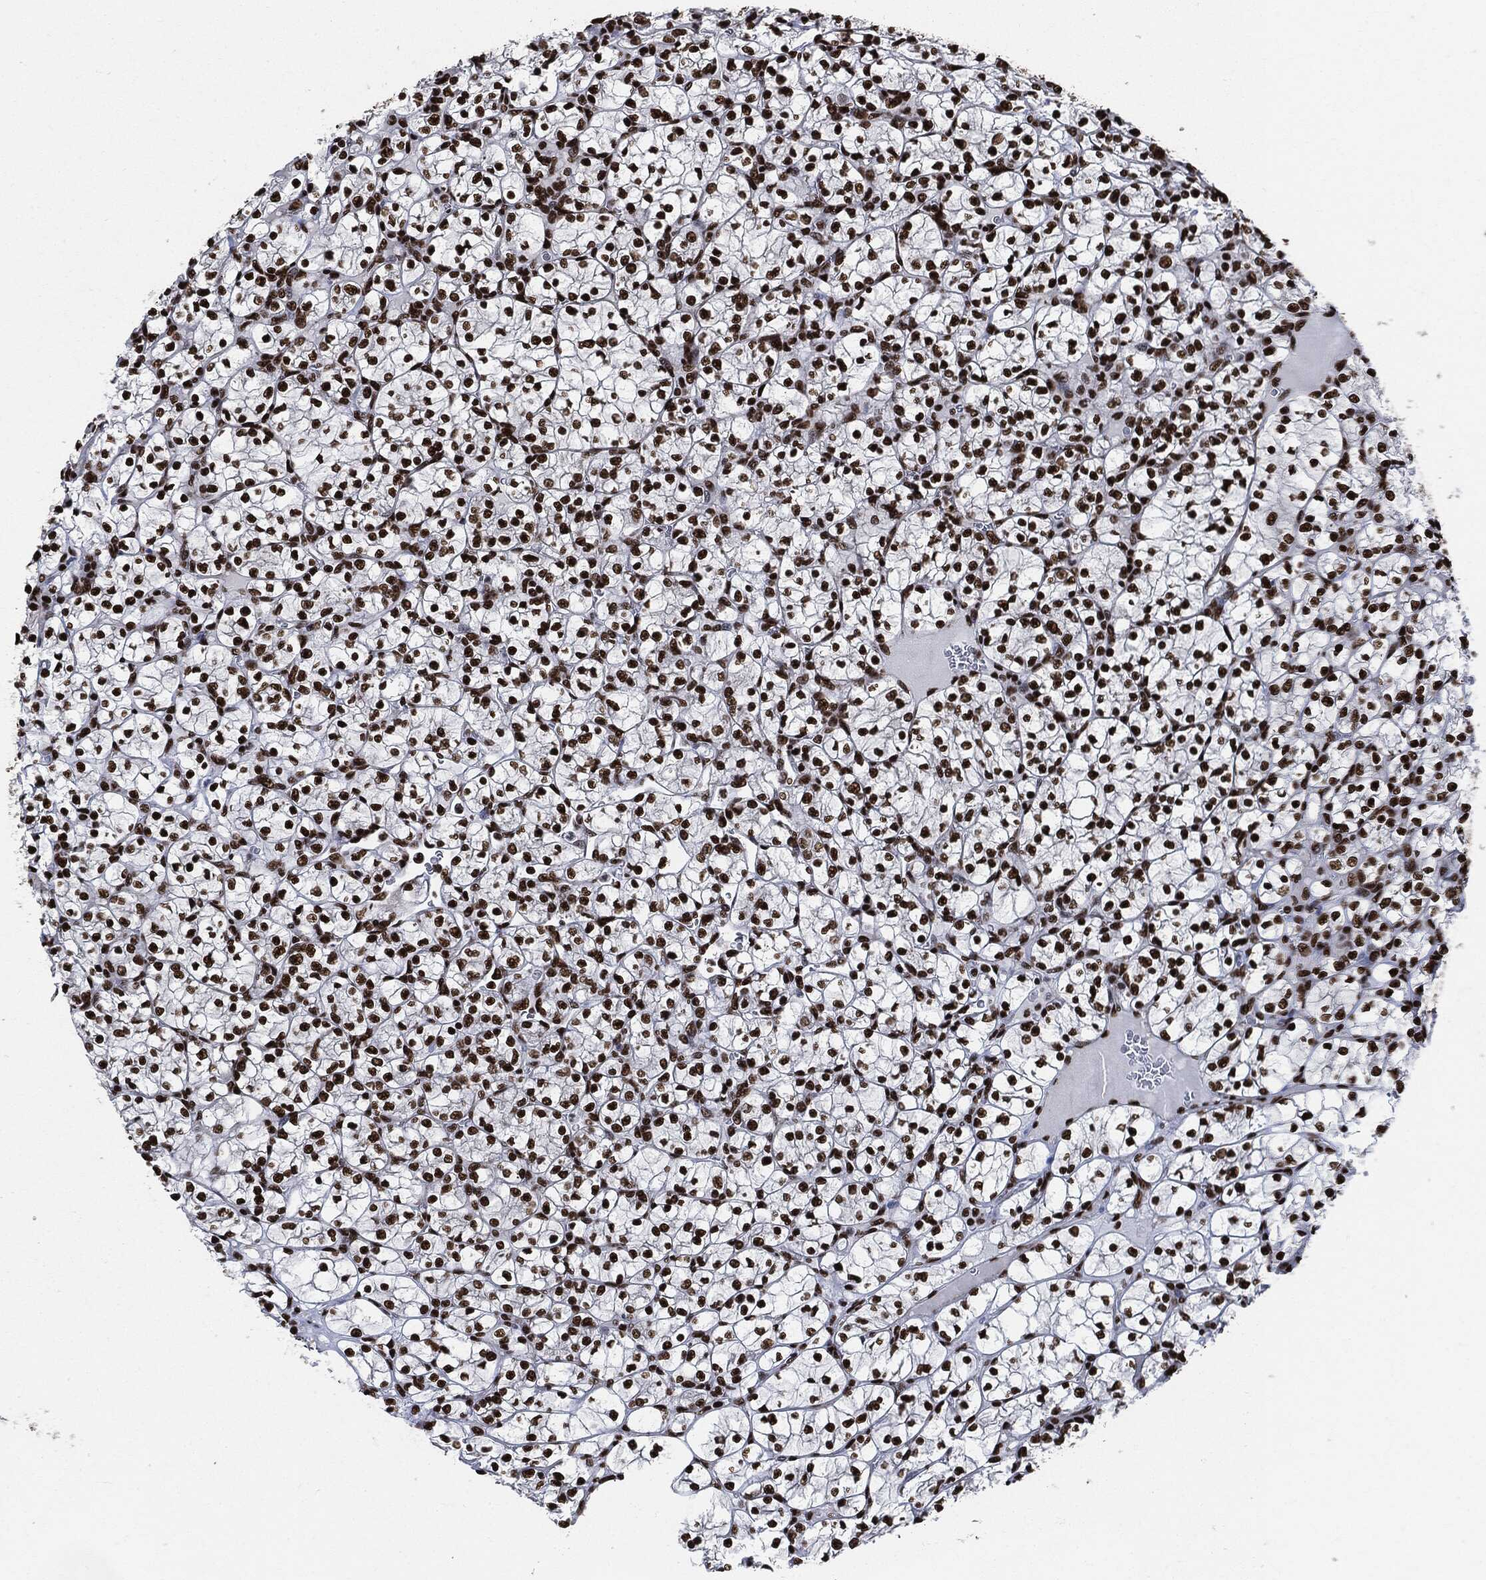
{"staining": {"intensity": "strong", "quantity": ">75%", "location": "nuclear"}, "tissue": "renal cancer", "cell_type": "Tumor cells", "image_type": "cancer", "snomed": [{"axis": "morphology", "description": "Adenocarcinoma, NOS"}, {"axis": "topography", "description": "Kidney"}], "caption": "Immunohistochemical staining of renal cancer (adenocarcinoma) reveals strong nuclear protein staining in about >75% of tumor cells.", "gene": "RECQL", "patient": {"sex": "female", "age": 89}}